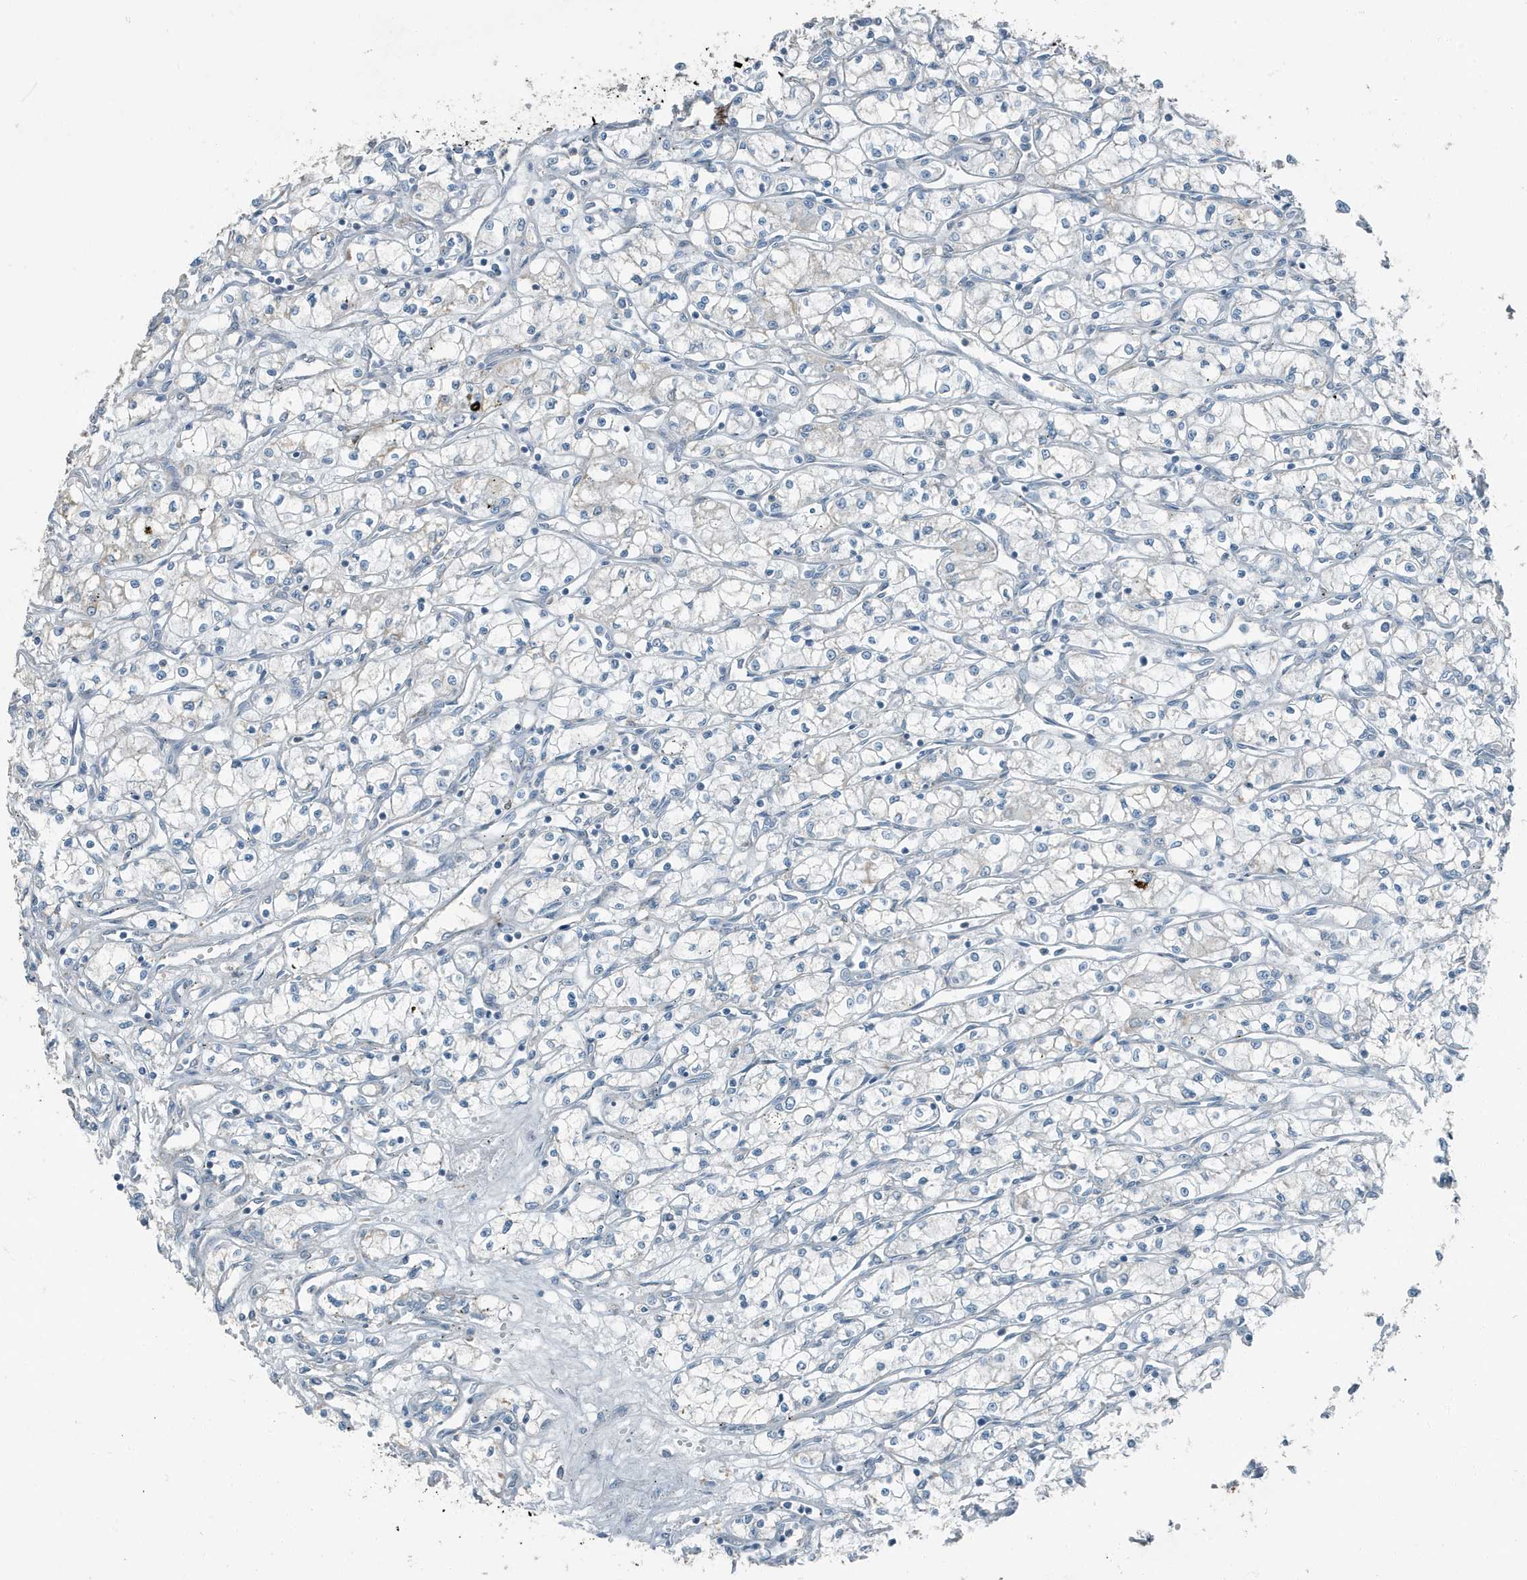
{"staining": {"intensity": "negative", "quantity": "none", "location": "none"}, "tissue": "renal cancer", "cell_type": "Tumor cells", "image_type": "cancer", "snomed": [{"axis": "morphology", "description": "Adenocarcinoma, NOS"}, {"axis": "topography", "description": "Kidney"}], "caption": "Image shows no protein expression in tumor cells of renal cancer (adenocarcinoma) tissue. The staining was performed using DAB to visualize the protein expression in brown, while the nuclei were stained in blue with hematoxylin (Magnification: 20x).", "gene": "FAM162A", "patient": {"sex": "male", "age": 59}}